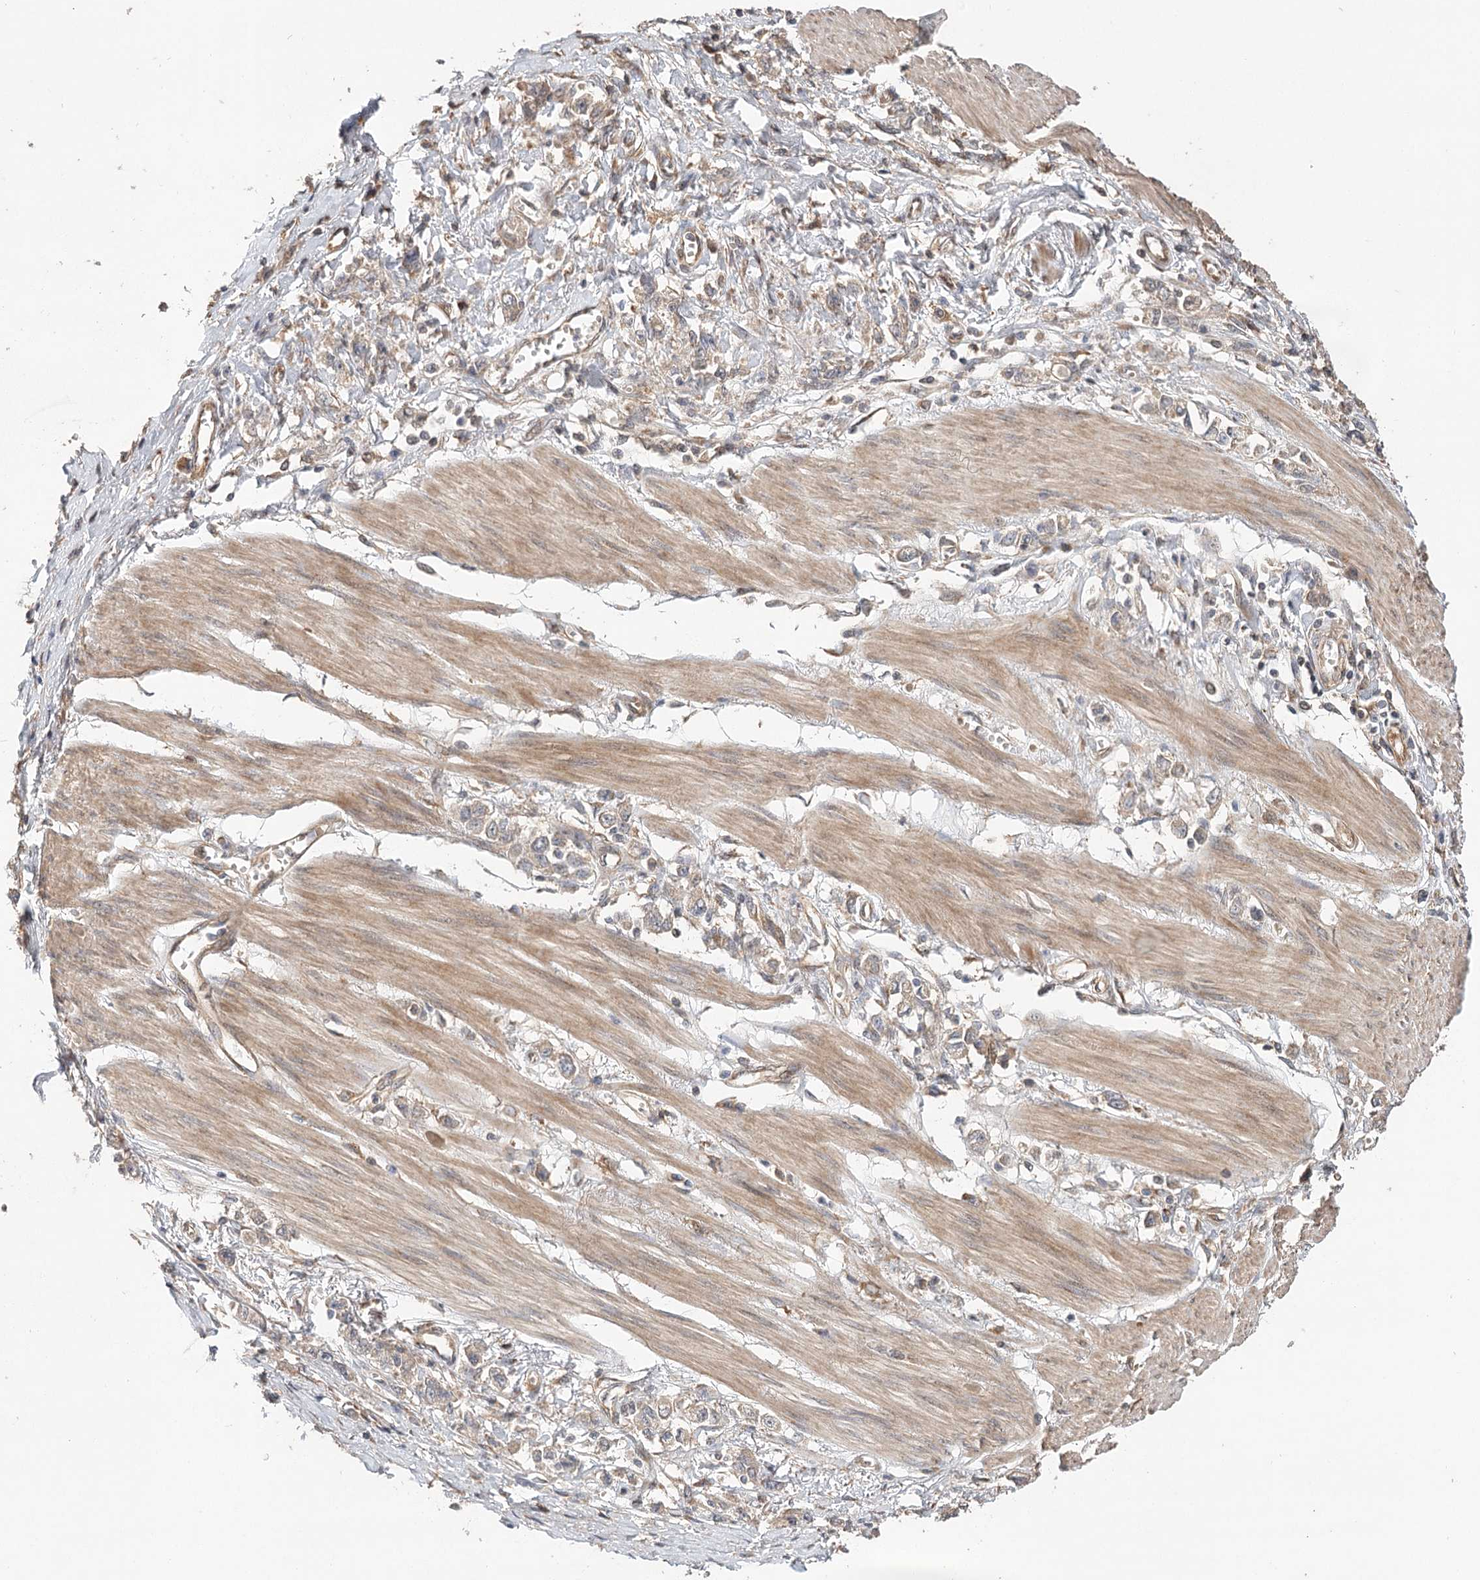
{"staining": {"intensity": "weak", "quantity": ">75%", "location": "cytoplasmic/membranous"}, "tissue": "stomach cancer", "cell_type": "Tumor cells", "image_type": "cancer", "snomed": [{"axis": "morphology", "description": "Adenocarcinoma, NOS"}, {"axis": "topography", "description": "Stomach"}], "caption": "Immunohistochemistry (IHC) of stomach cancer (adenocarcinoma) demonstrates low levels of weak cytoplasmic/membranous expression in about >75% of tumor cells. (Stains: DAB in brown, nuclei in blue, Microscopy: brightfield microscopy at high magnification).", "gene": "LSS", "patient": {"sex": "female", "age": 76}}